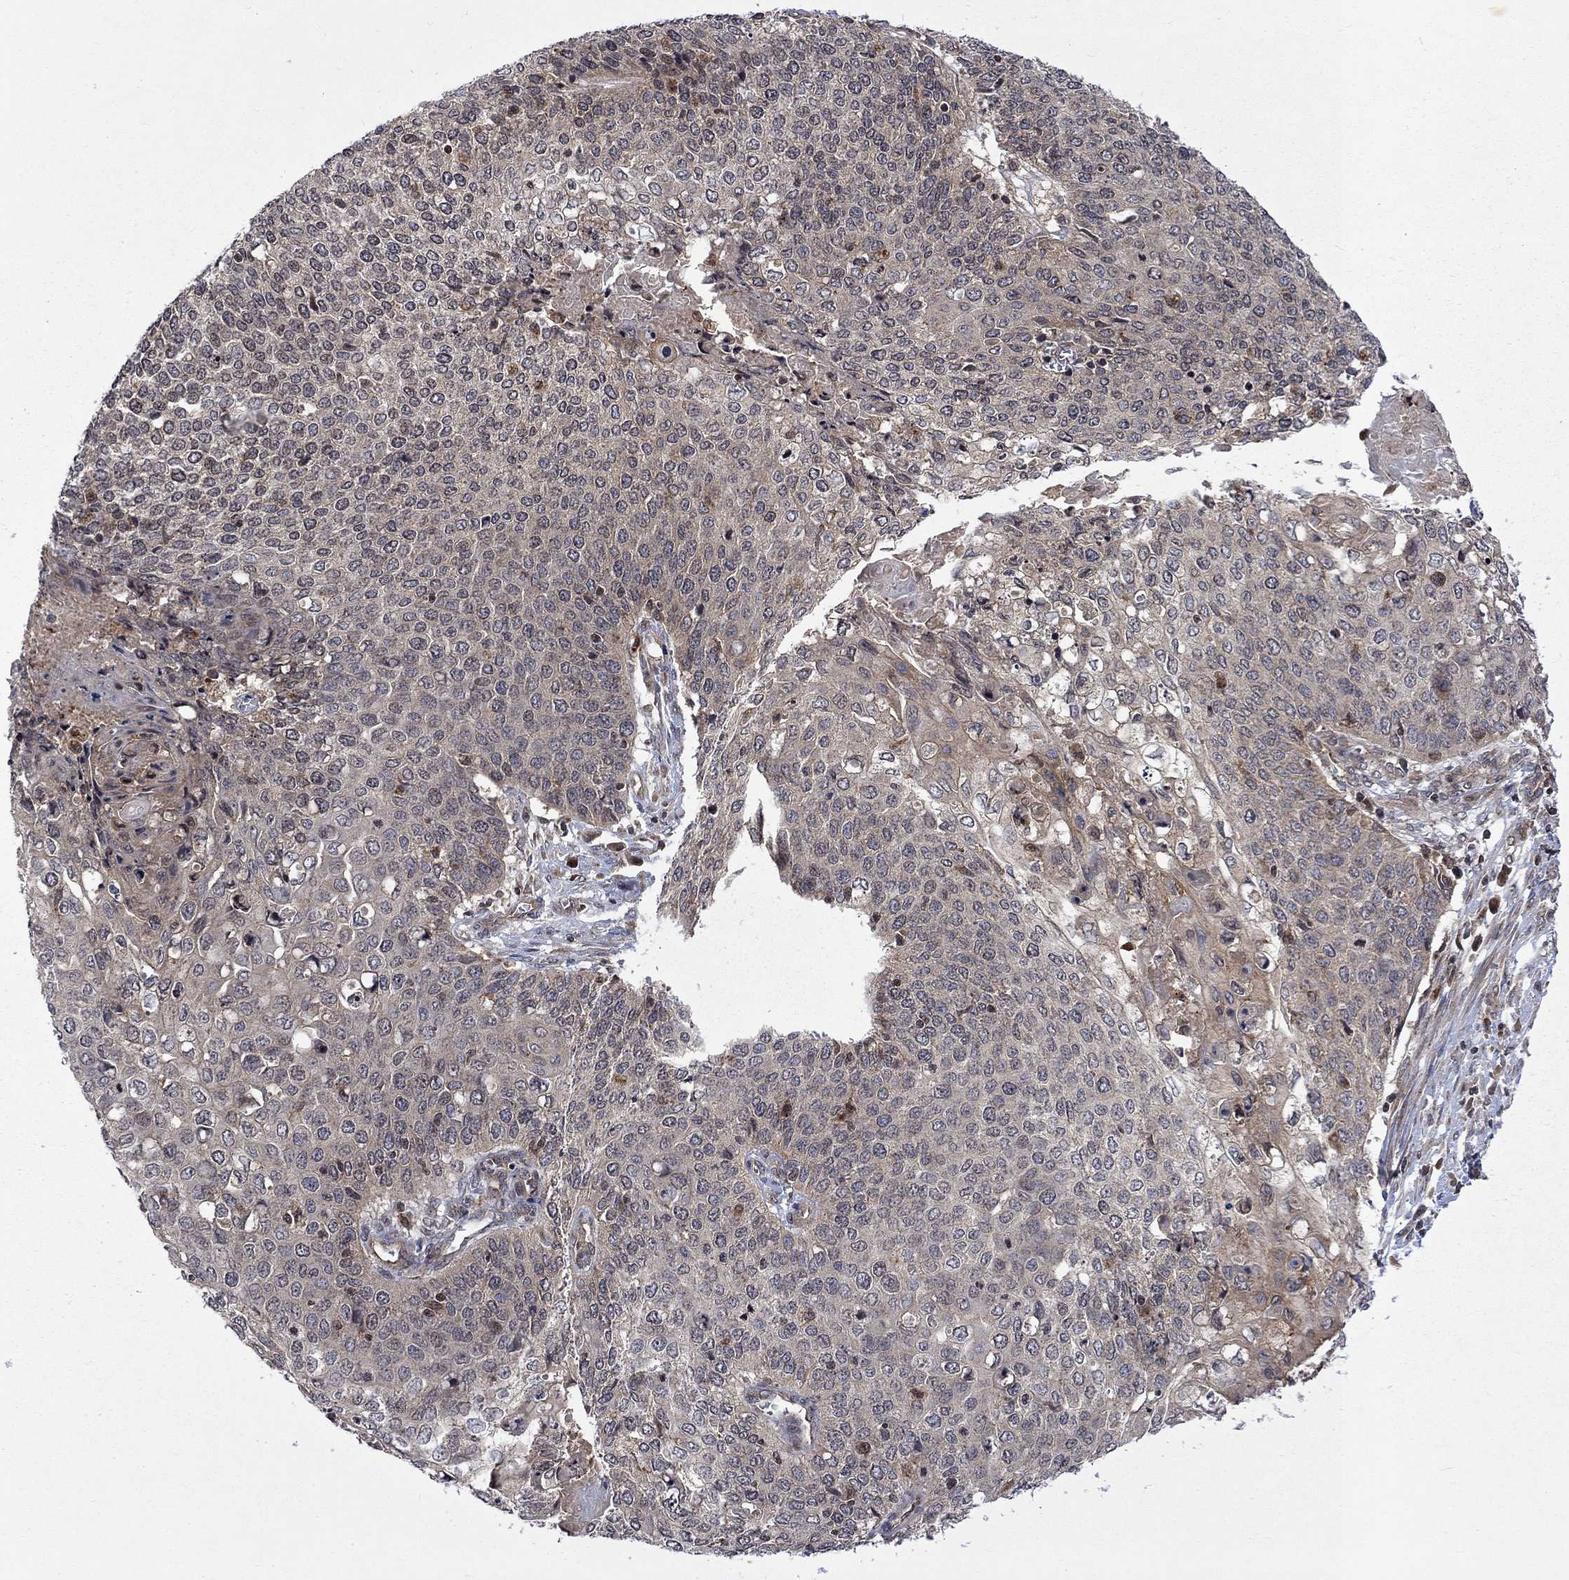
{"staining": {"intensity": "negative", "quantity": "none", "location": "none"}, "tissue": "cervical cancer", "cell_type": "Tumor cells", "image_type": "cancer", "snomed": [{"axis": "morphology", "description": "Squamous cell carcinoma, NOS"}, {"axis": "topography", "description": "Cervix"}], "caption": "Tumor cells show no significant protein expression in squamous cell carcinoma (cervical).", "gene": "TMEM33", "patient": {"sex": "female", "age": 39}}